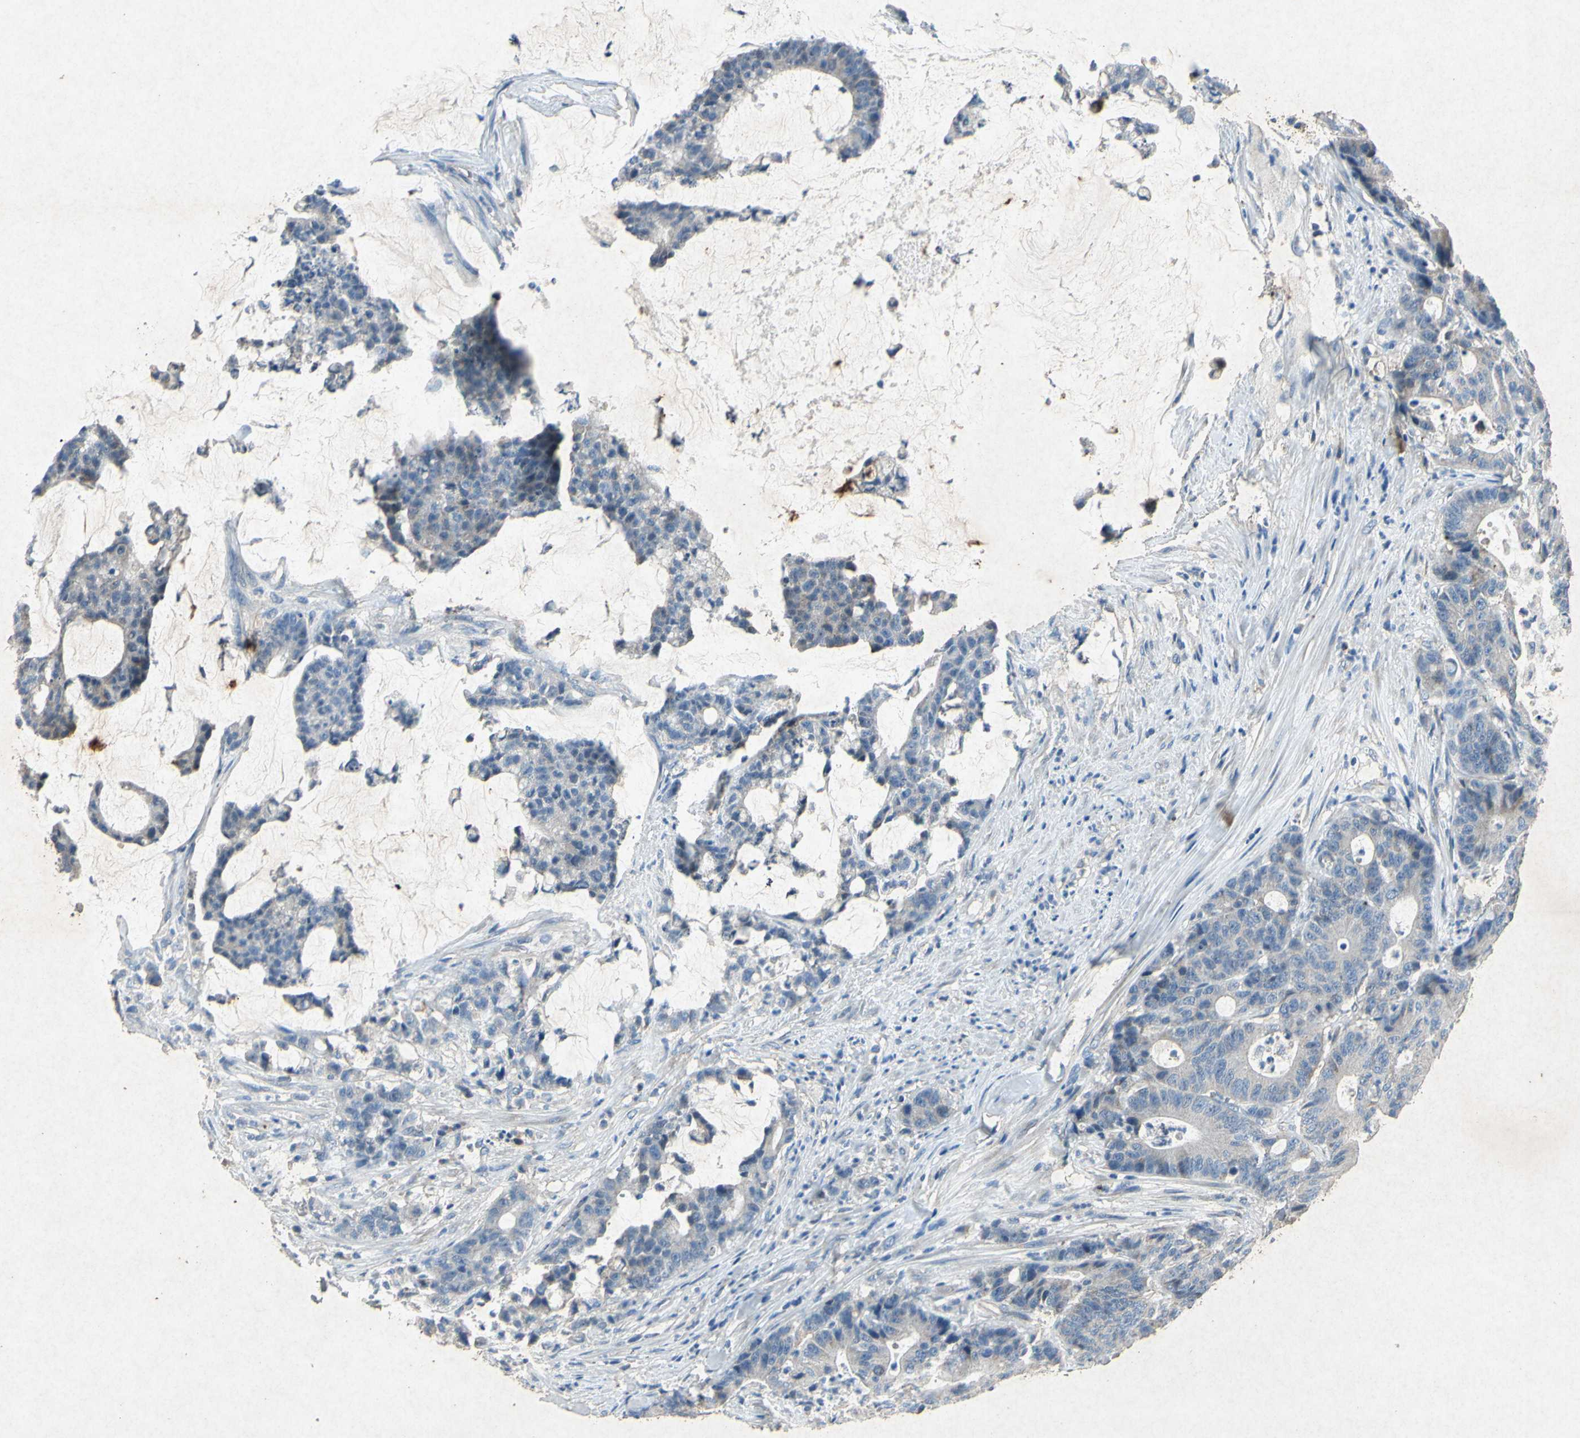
{"staining": {"intensity": "negative", "quantity": "none", "location": "none"}, "tissue": "colorectal cancer", "cell_type": "Tumor cells", "image_type": "cancer", "snomed": [{"axis": "morphology", "description": "Adenocarcinoma, NOS"}, {"axis": "topography", "description": "Colon"}], "caption": "DAB (3,3'-diaminobenzidine) immunohistochemical staining of human colorectal cancer displays no significant expression in tumor cells.", "gene": "SNAP91", "patient": {"sex": "female", "age": 84}}